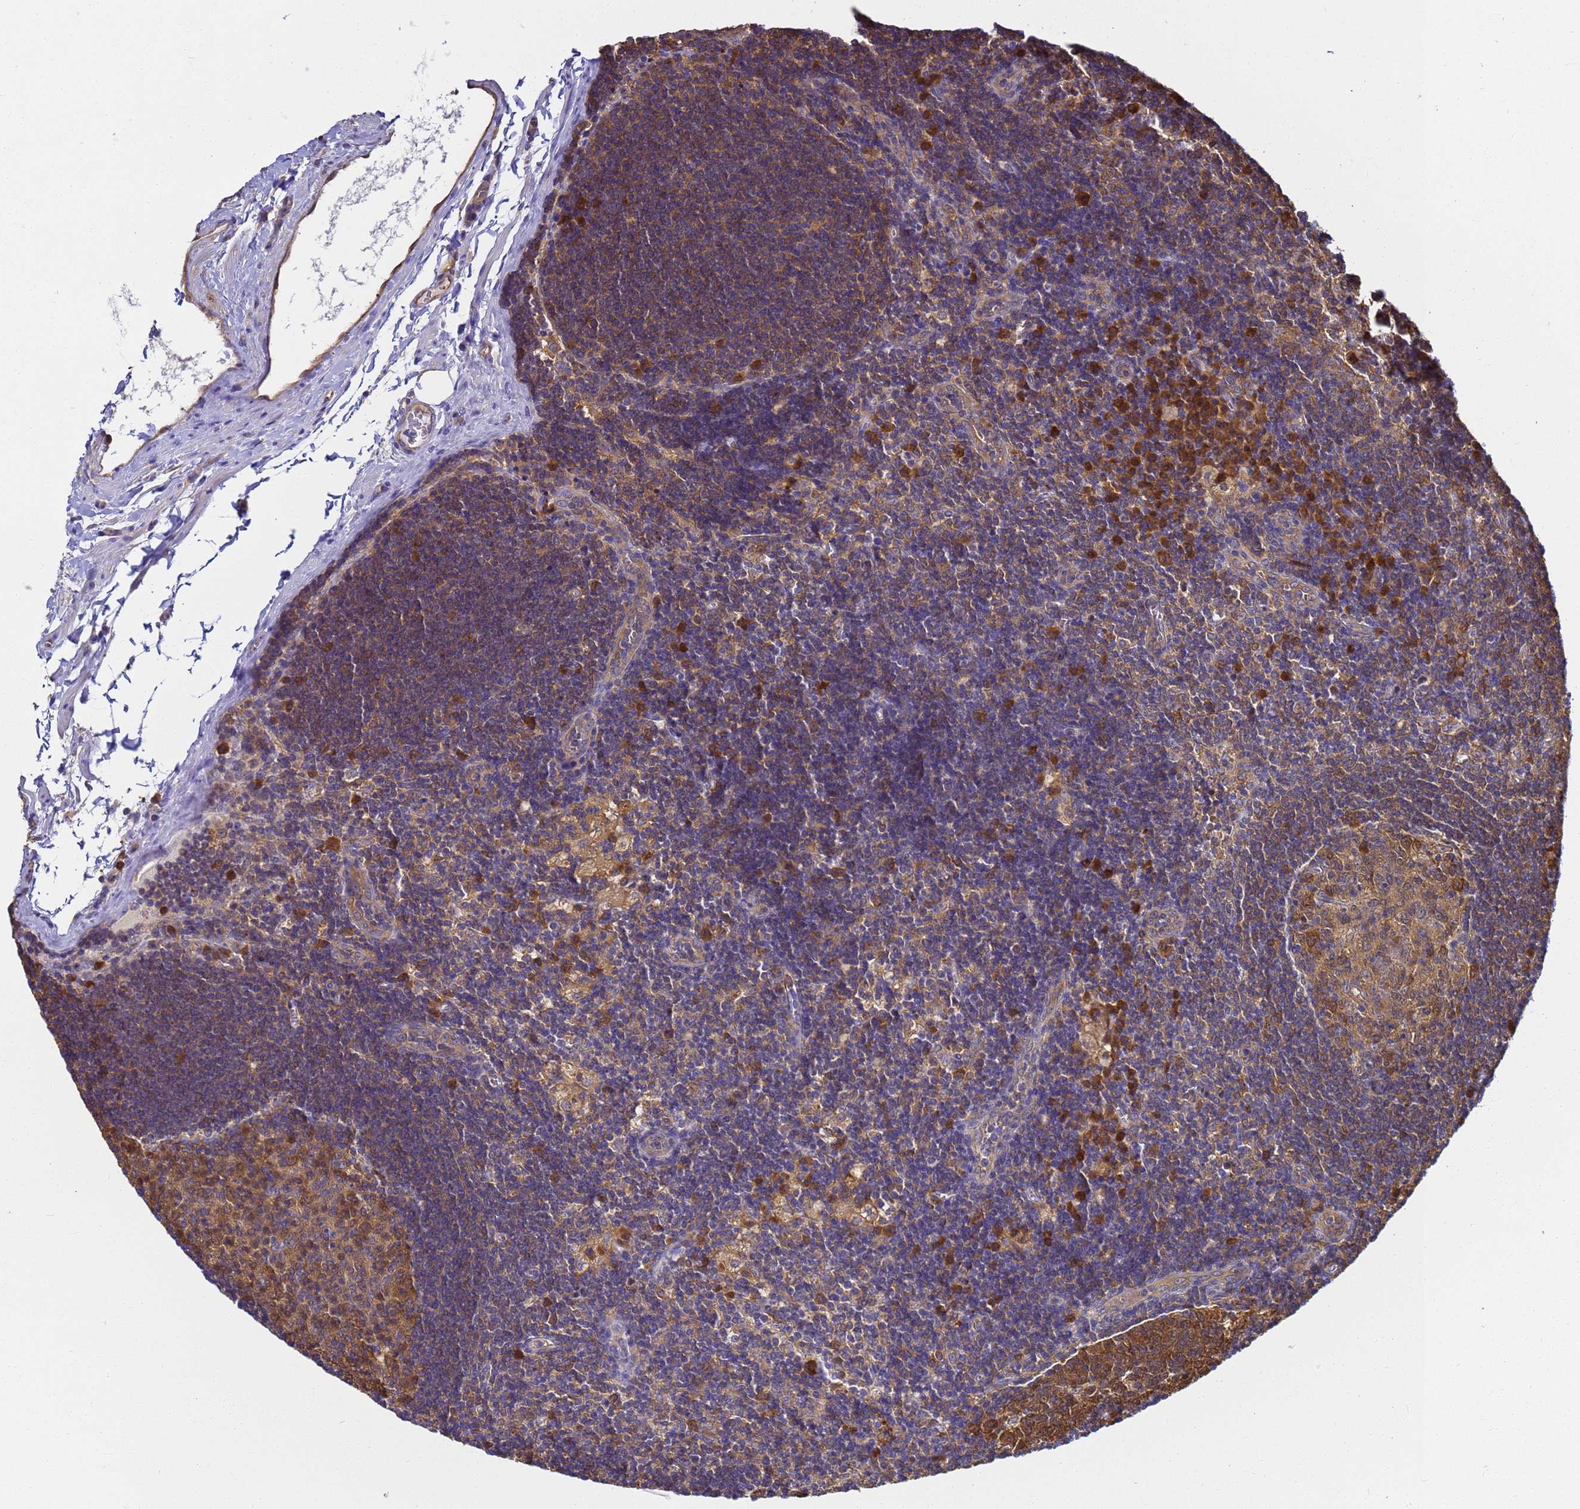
{"staining": {"intensity": "moderate", "quantity": "25%-75%", "location": "cytoplasmic/membranous"}, "tissue": "lymph node", "cell_type": "Germinal center cells", "image_type": "normal", "snomed": [{"axis": "morphology", "description": "Normal tissue, NOS"}, {"axis": "topography", "description": "Lymph node"}], "caption": "Normal lymph node was stained to show a protein in brown. There is medium levels of moderate cytoplasmic/membranous positivity in about 25%-75% of germinal center cells. The staining was performed using DAB, with brown indicating positive protein expression. Nuclei are stained blue with hematoxylin.", "gene": "NME1", "patient": {"sex": "male", "age": 24}}